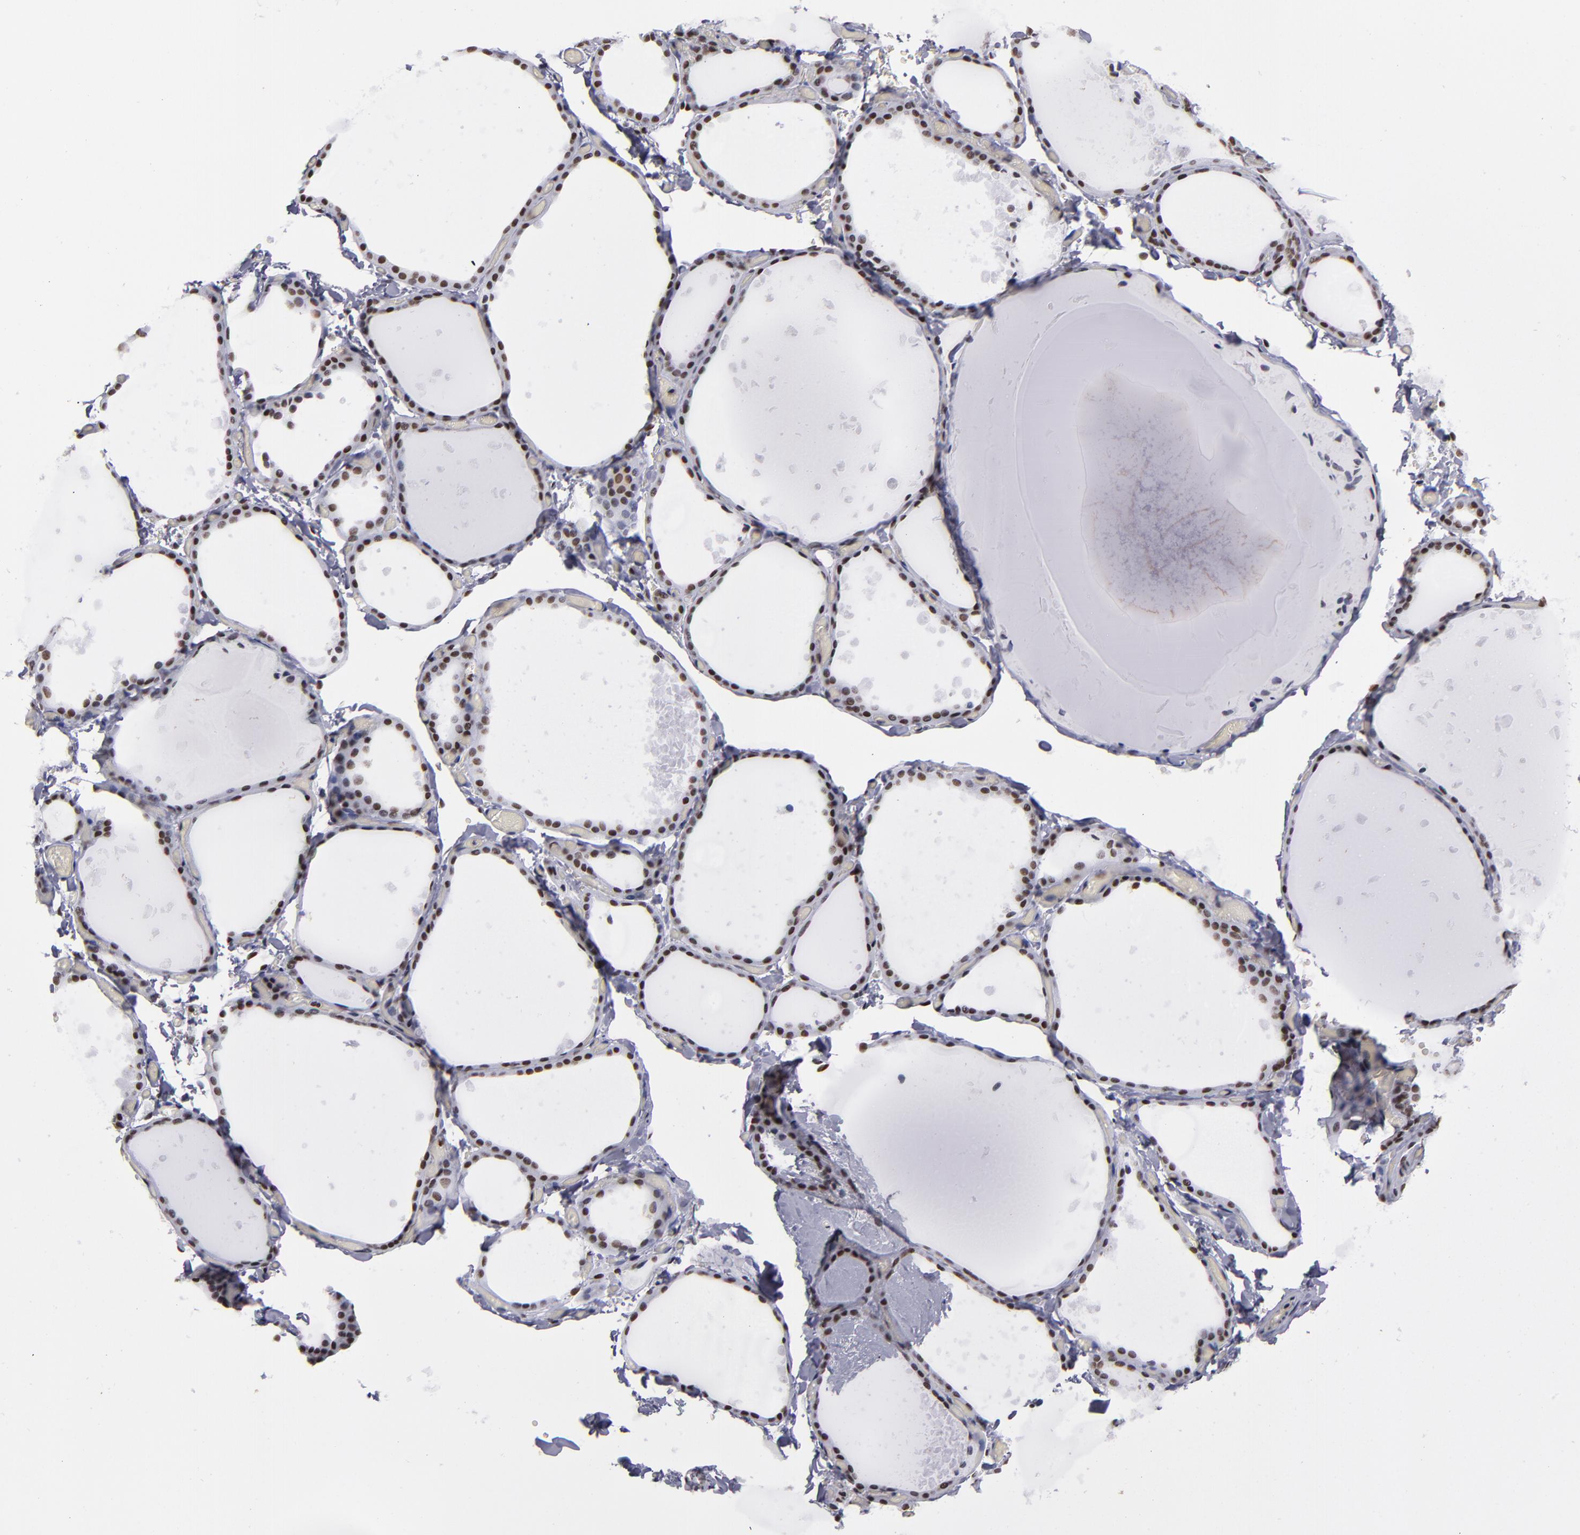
{"staining": {"intensity": "strong", "quantity": ">75%", "location": "nuclear"}, "tissue": "thyroid gland", "cell_type": "Glandular cells", "image_type": "normal", "snomed": [{"axis": "morphology", "description": "Normal tissue, NOS"}, {"axis": "topography", "description": "Thyroid gland"}], "caption": "Immunohistochemical staining of normal human thyroid gland shows >75% levels of strong nuclear protein staining in about >75% of glandular cells.", "gene": "TERF2", "patient": {"sex": "female", "age": 22}}